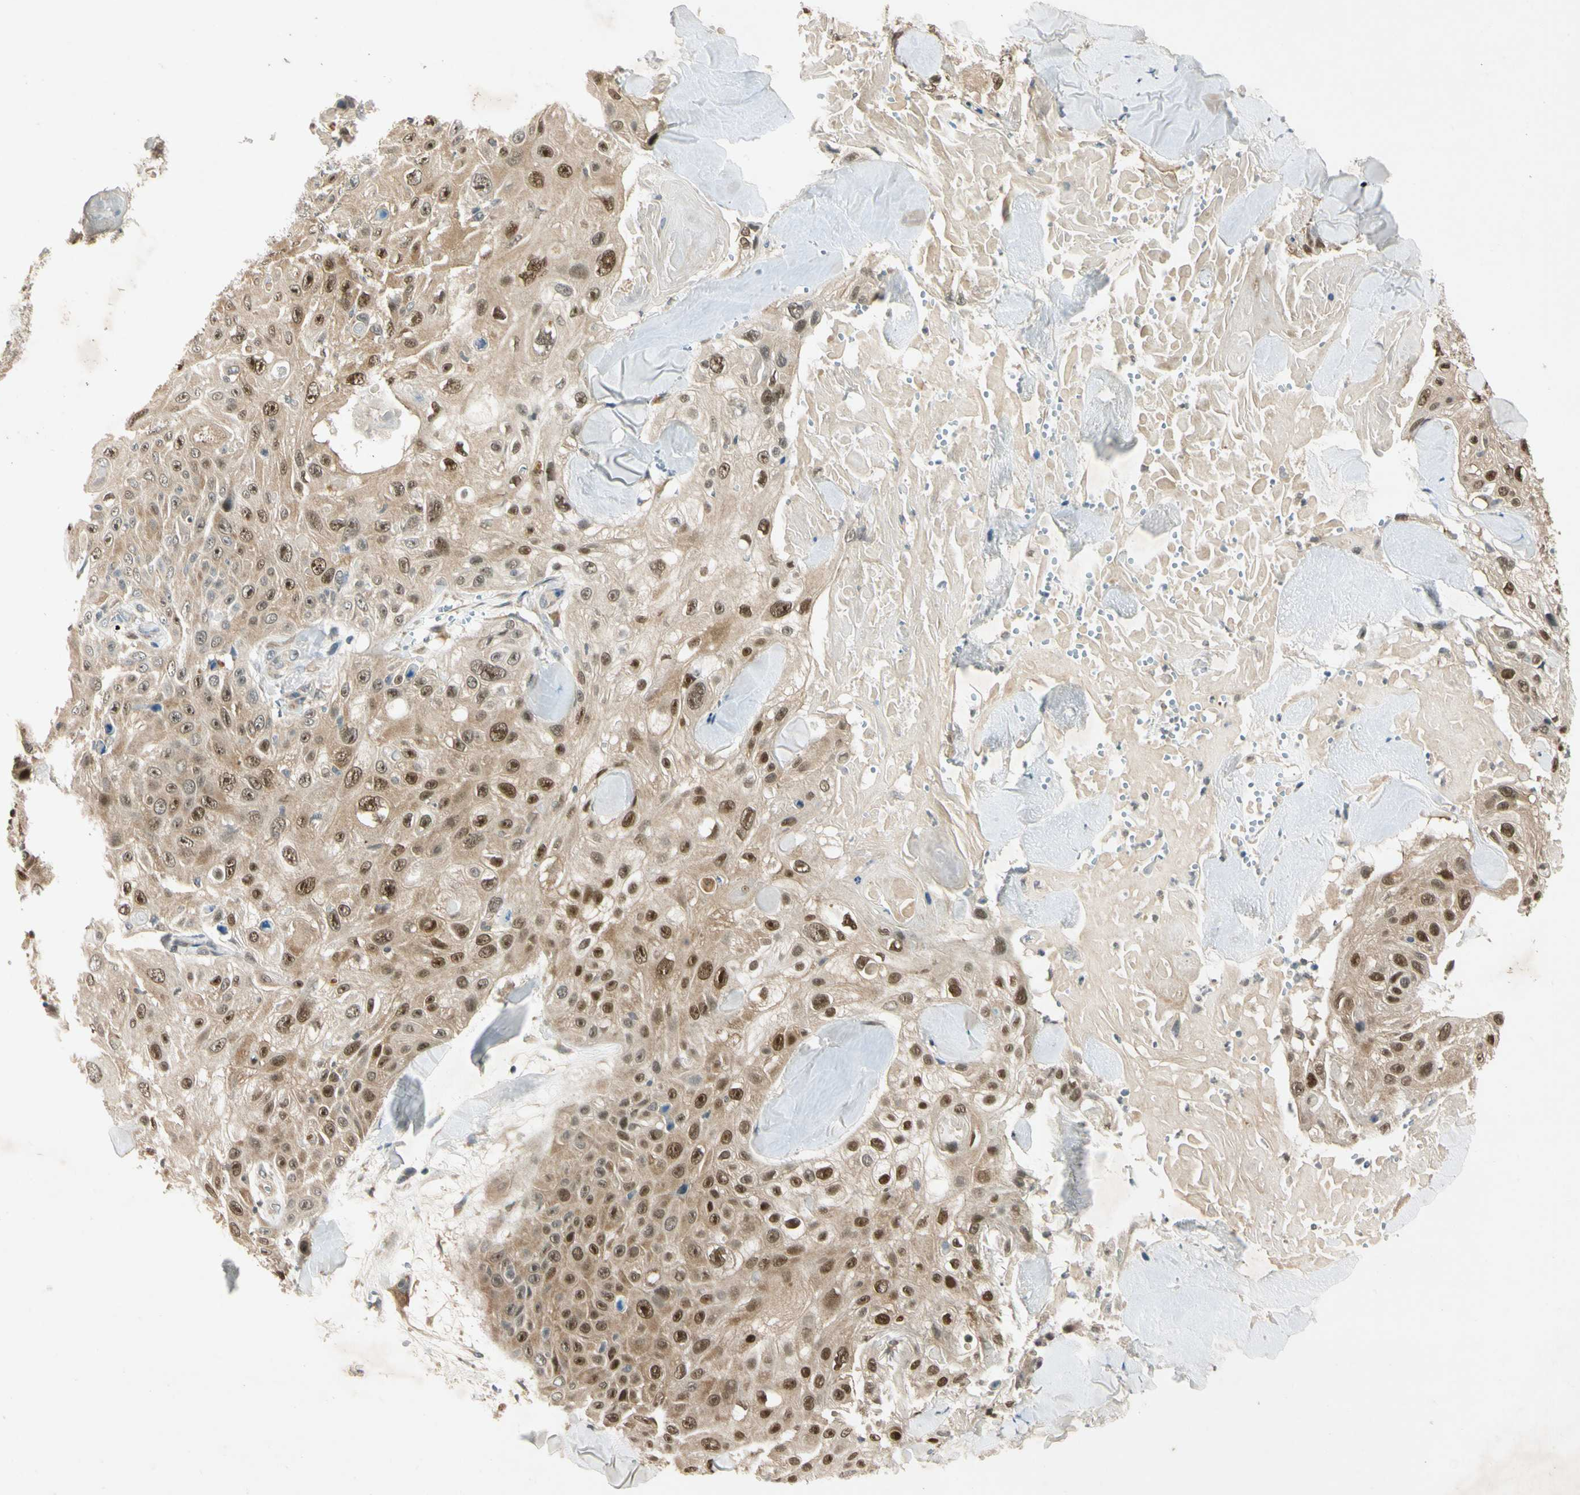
{"staining": {"intensity": "strong", "quantity": ">75%", "location": "cytoplasmic/membranous,nuclear"}, "tissue": "skin cancer", "cell_type": "Tumor cells", "image_type": "cancer", "snomed": [{"axis": "morphology", "description": "Squamous cell carcinoma, NOS"}, {"axis": "topography", "description": "Skin"}], "caption": "Squamous cell carcinoma (skin) tissue displays strong cytoplasmic/membranous and nuclear positivity in about >75% of tumor cells, visualized by immunohistochemistry. Using DAB (3,3'-diaminobenzidine) (brown) and hematoxylin (blue) stains, captured at high magnification using brightfield microscopy.", "gene": "RPS6KB2", "patient": {"sex": "male", "age": 86}}